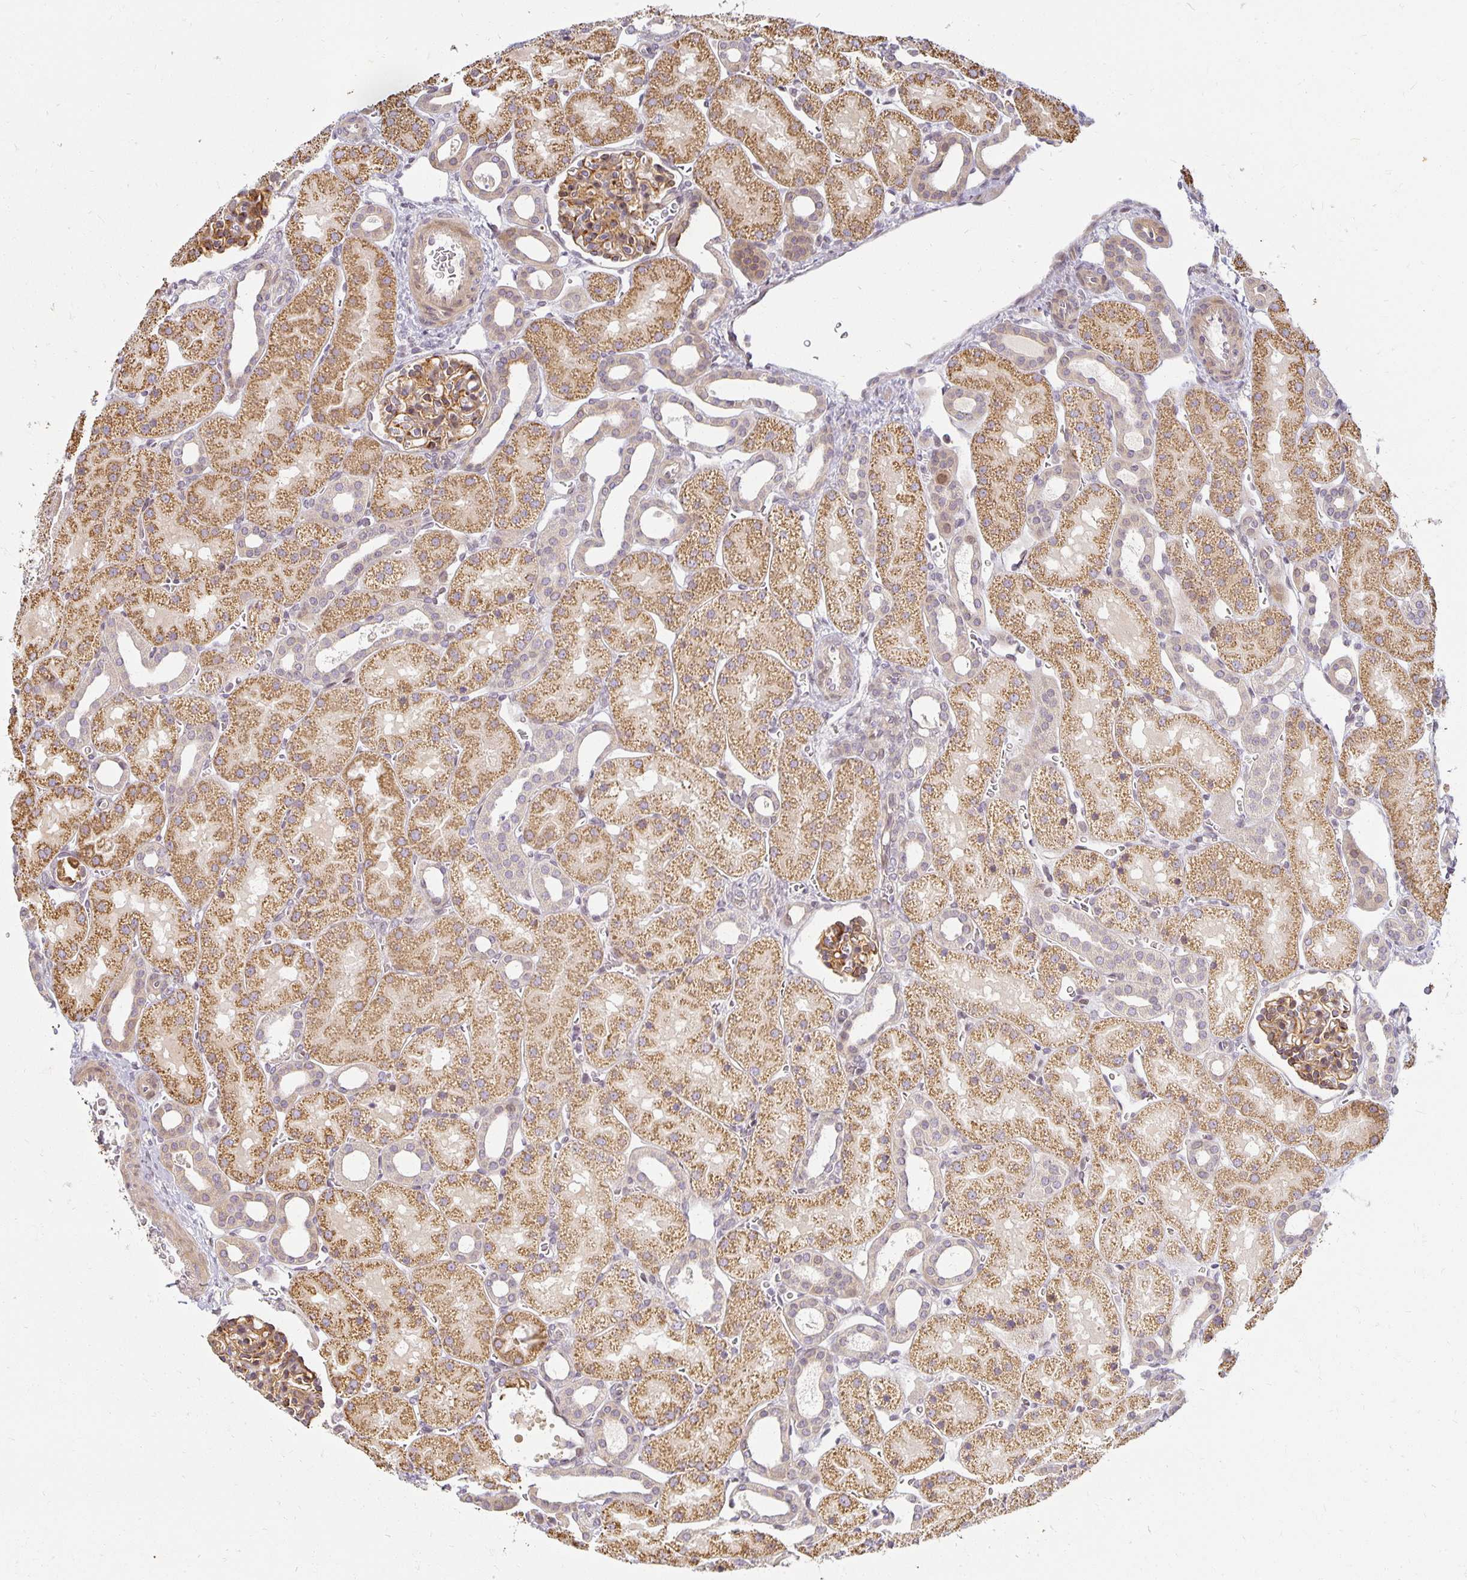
{"staining": {"intensity": "moderate", "quantity": "25%-75%", "location": "cytoplasmic/membranous"}, "tissue": "kidney", "cell_type": "Cells in glomeruli", "image_type": "normal", "snomed": [{"axis": "morphology", "description": "Normal tissue, NOS"}, {"axis": "topography", "description": "Kidney"}], "caption": "Immunohistochemical staining of normal human kidney exhibits 25%-75% levels of moderate cytoplasmic/membranous protein staining in about 25%-75% of cells in glomeruli. The staining was performed using DAB to visualize the protein expression in brown, while the nuclei were stained in blue with hematoxylin (Magnification: 20x).", "gene": "EHF", "patient": {"sex": "male", "age": 2}}